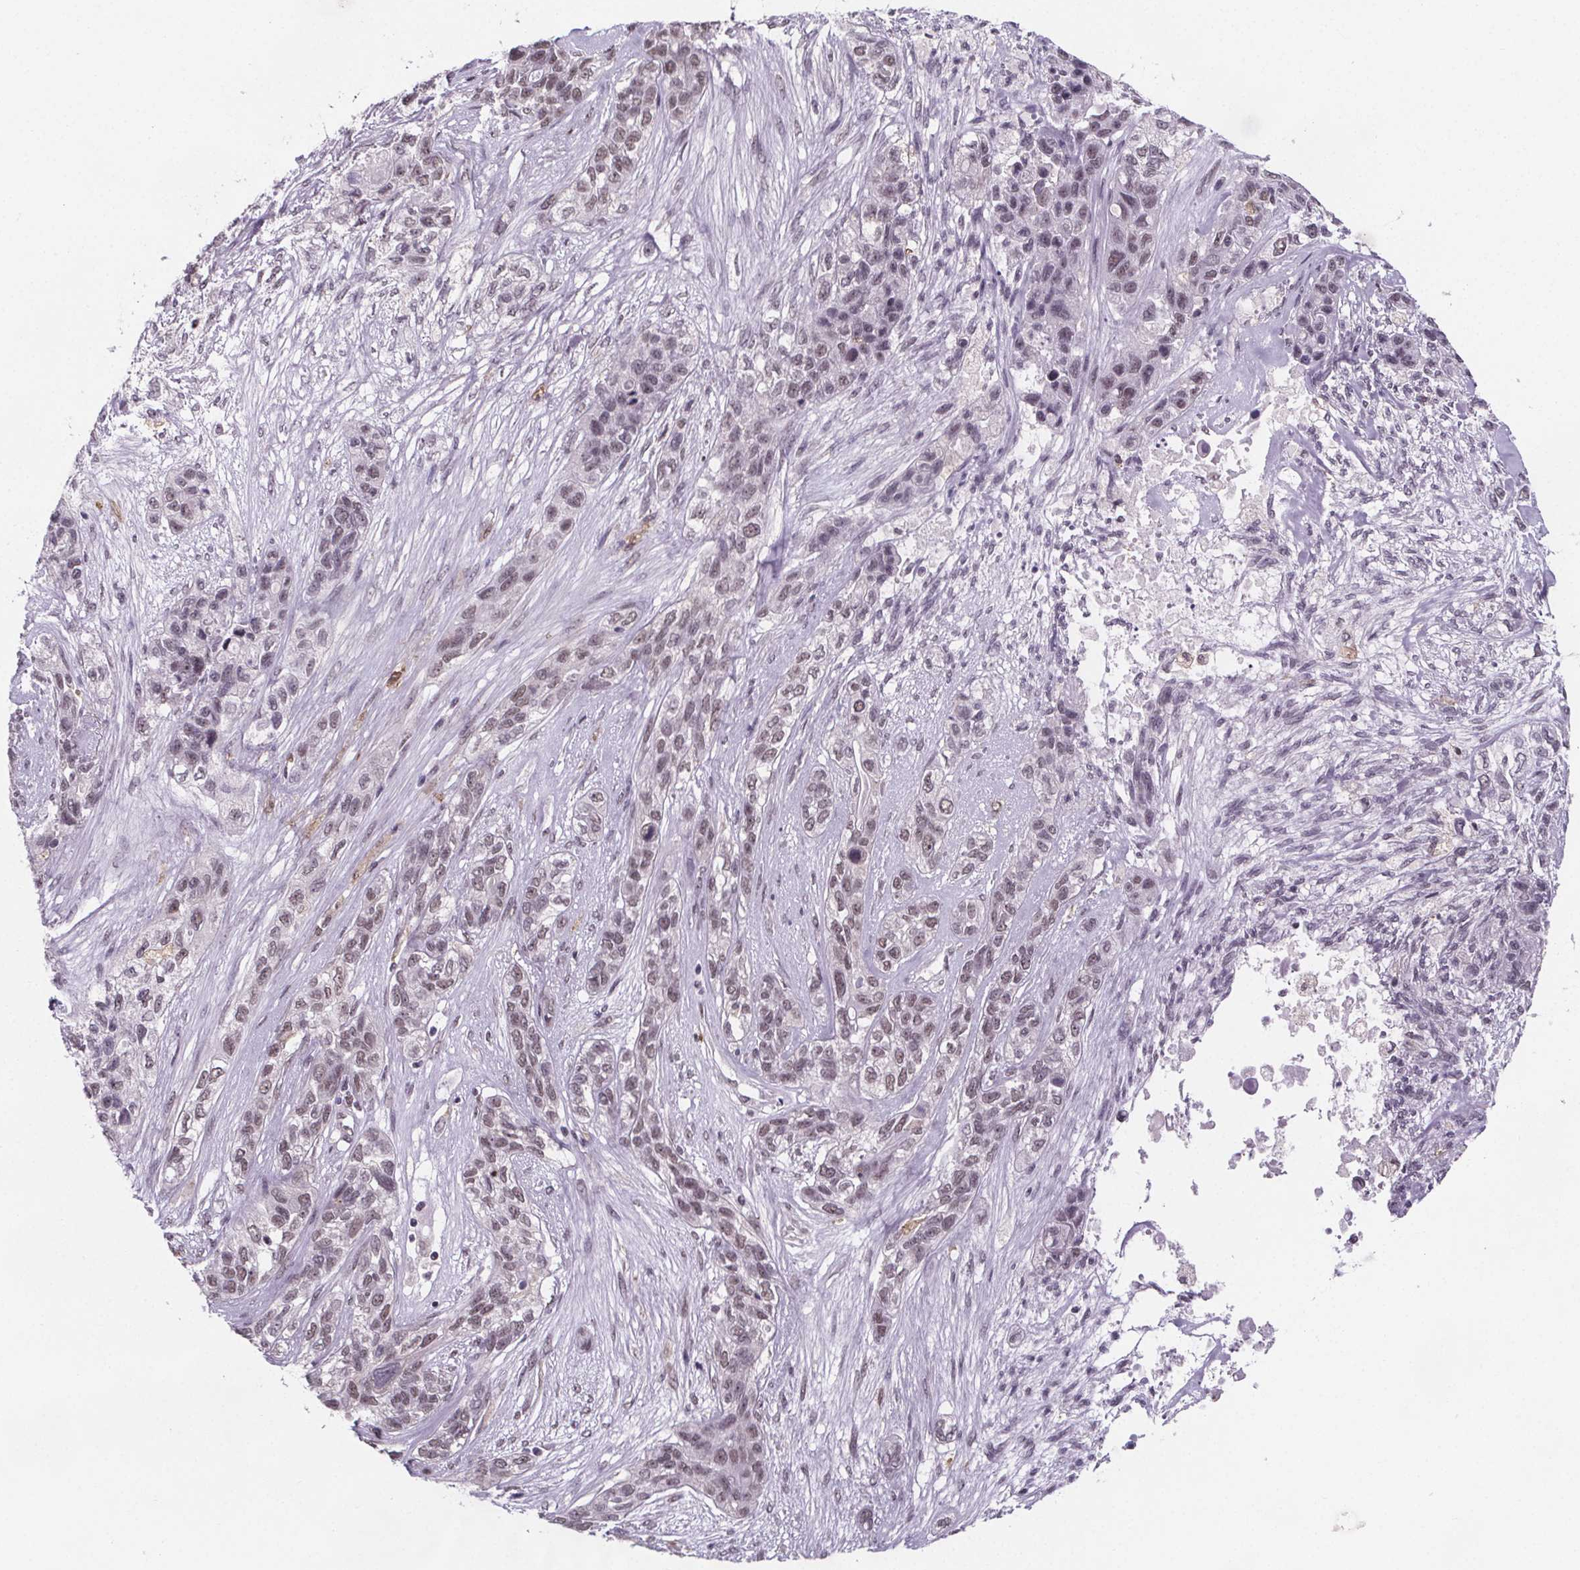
{"staining": {"intensity": "moderate", "quantity": ">75%", "location": "nuclear"}, "tissue": "lung cancer", "cell_type": "Tumor cells", "image_type": "cancer", "snomed": [{"axis": "morphology", "description": "Squamous cell carcinoma, NOS"}, {"axis": "topography", "description": "Lung"}], "caption": "Immunohistochemical staining of lung squamous cell carcinoma shows medium levels of moderate nuclear expression in about >75% of tumor cells. (brown staining indicates protein expression, while blue staining denotes nuclei).", "gene": "ZNF572", "patient": {"sex": "female", "age": 70}}